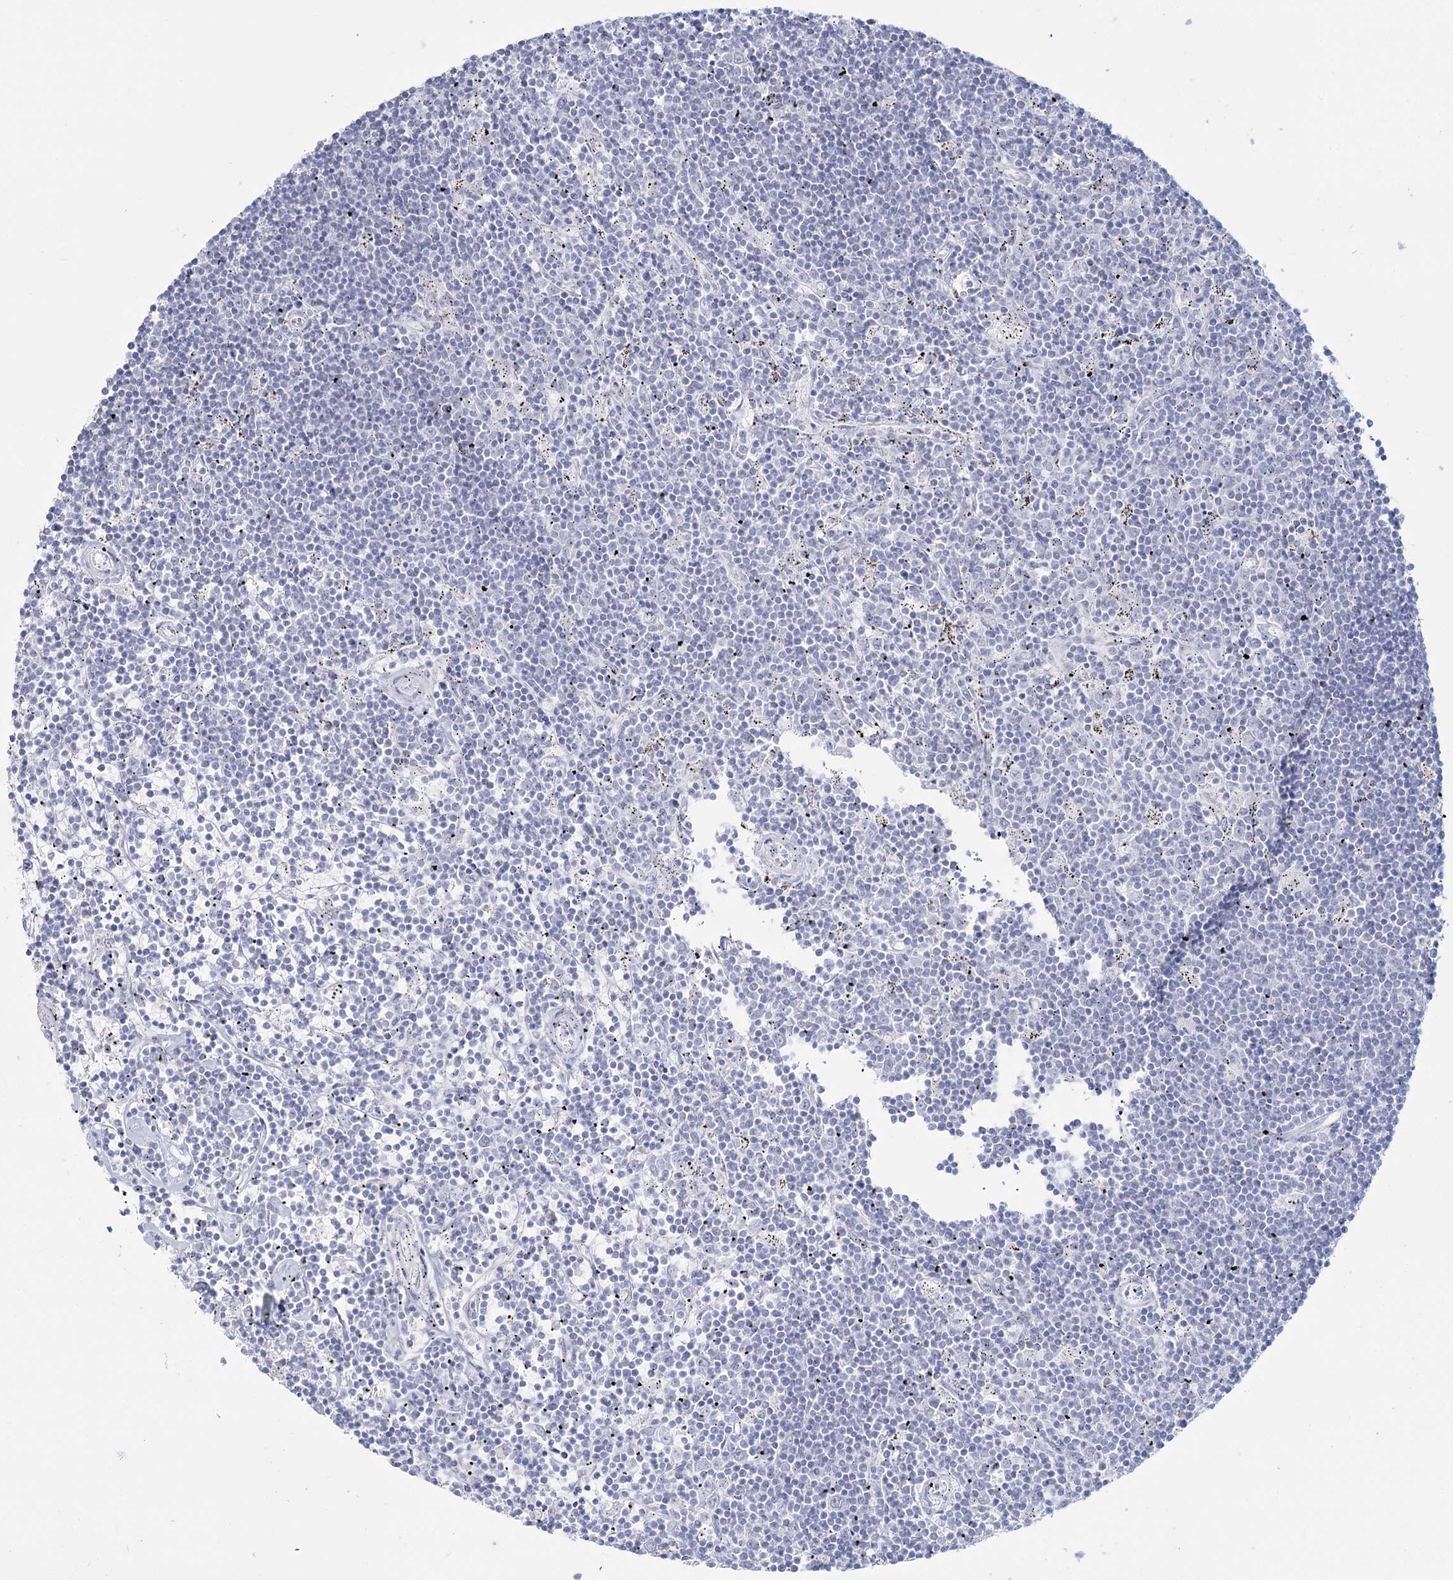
{"staining": {"intensity": "negative", "quantity": "none", "location": "none"}, "tissue": "lymphoma", "cell_type": "Tumor cells", "image_type": "cancer", "snomed": [{"axis": "morphology", "description": "Malignant lymphoma, non-Hodgkin's type, Low grade"}, {"axis": "topography", "description": "Spleen"}], "caption": "Tumor cells are negative for brown protein staining in low-grade malignant lymphoma, non-Hodgkin's type.", "gene": "SLC6A19", "patient": {"sex": "male", "age": 76}}